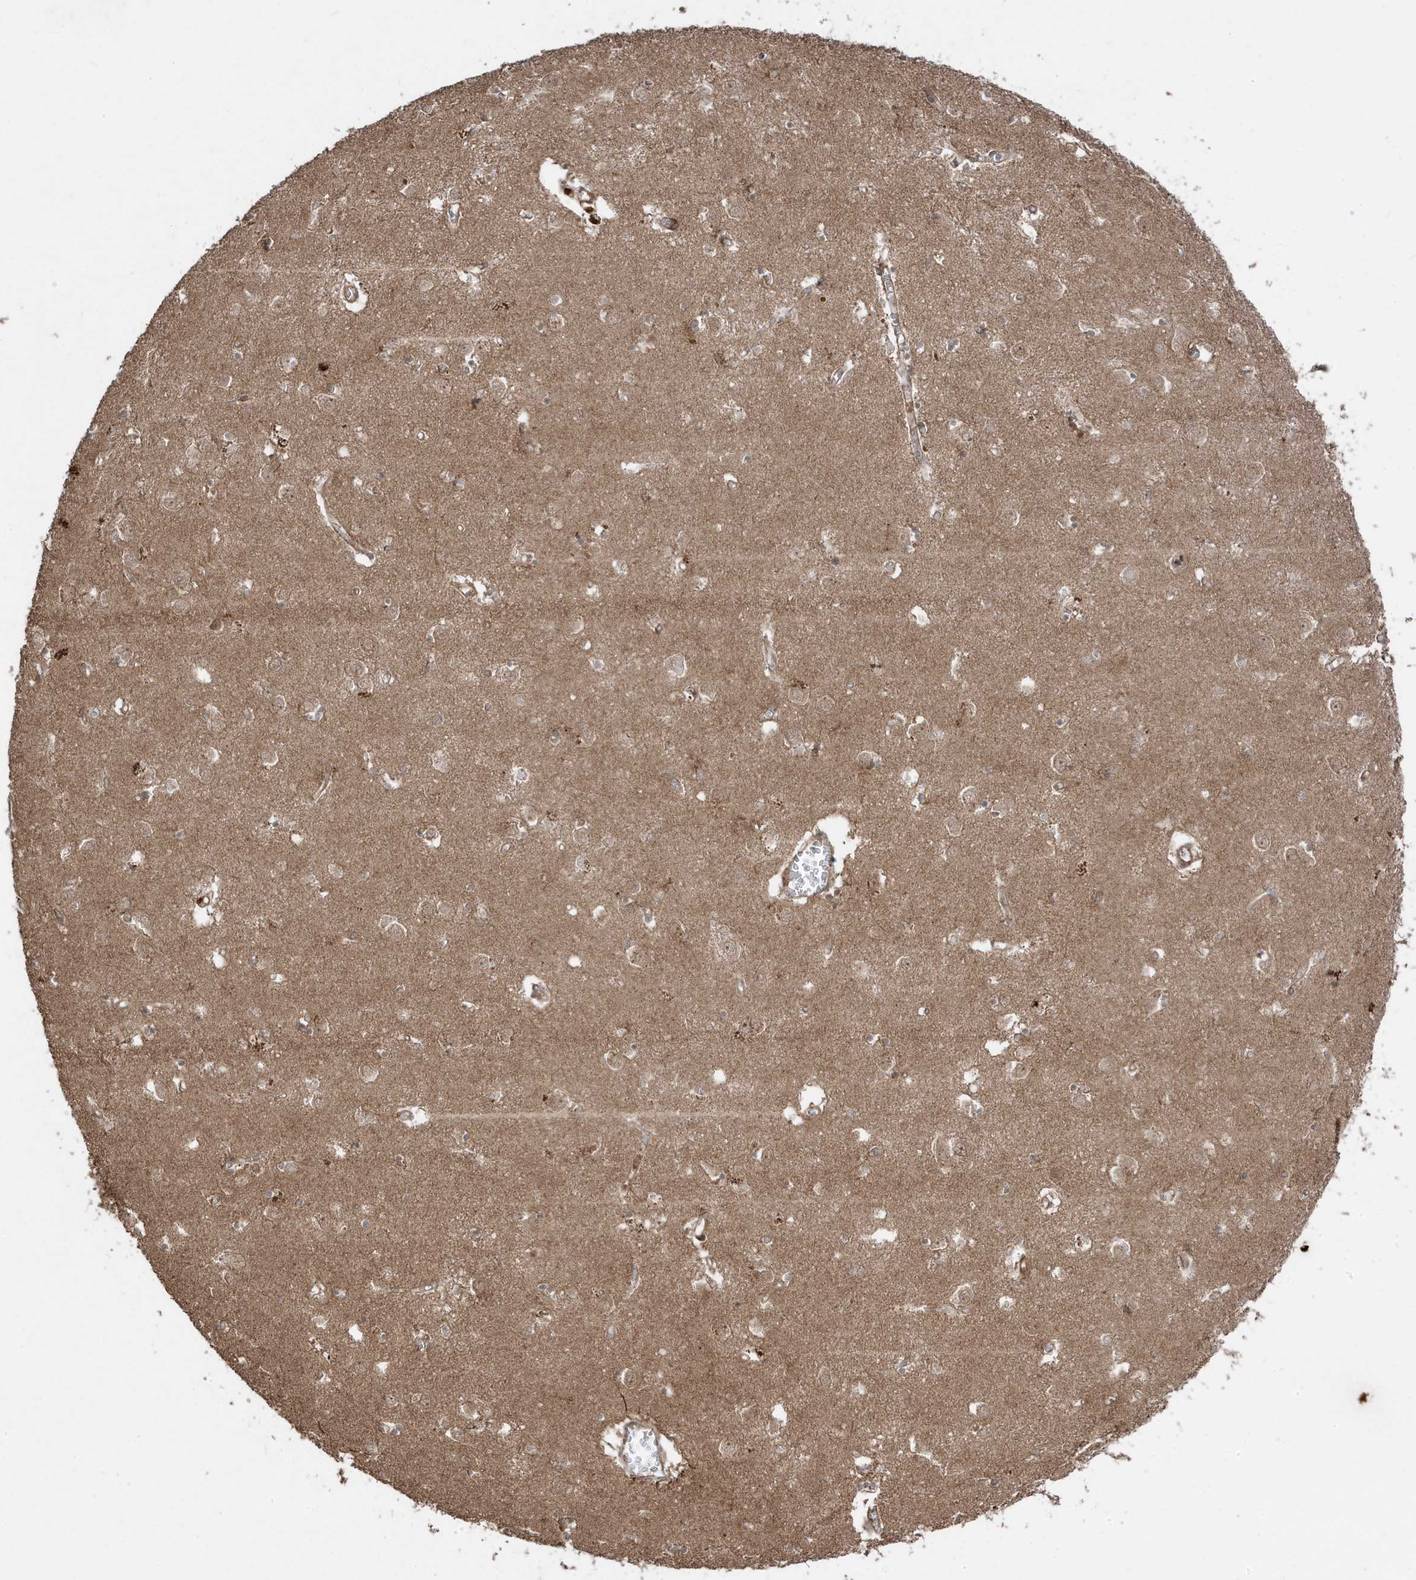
{"staining": {"intensity": "moderate", "quantity": "<25%", "location": "cytoplasmic/membranous"}, "tissue": "caudate", "cell_type": "Glial cells", "image_type": "normal", "snomed": [{"axis": "morphology", "description": "Normal tissue, NOS"}, {"axis": "topography", "description": "Lateral ventricle wall"}], "caption": "Brown immunohistochemical staining in normal human caudate shows moderate cytoplasmic/membranous expression in approximately <25% of glial cells.", "gene": "ASAP1", "patient": {"sex": "male", "age": 70}}